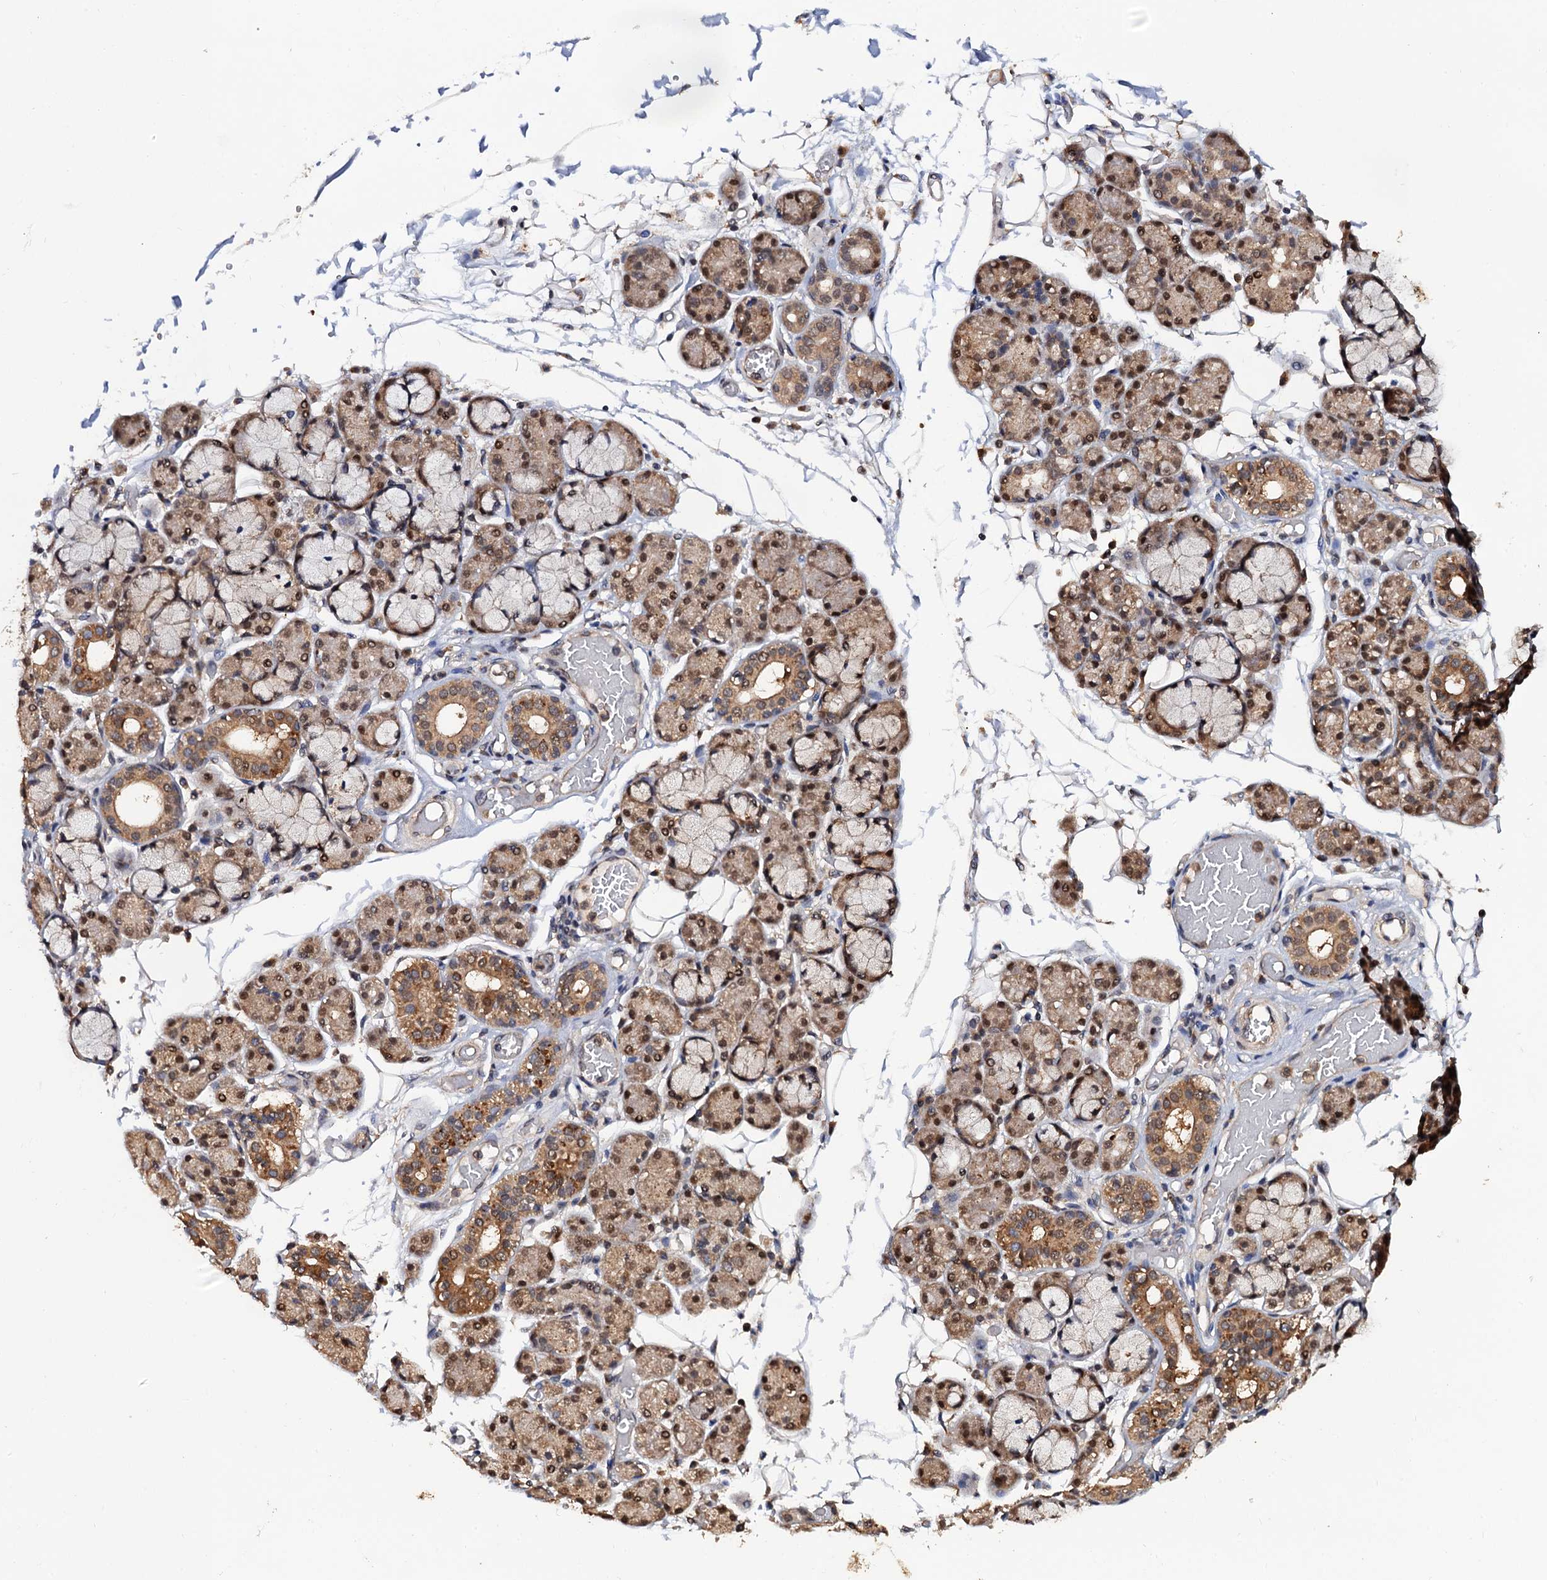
{"staining": {"intensity": "moderate", "quantity": ">75%", "location": "cytoplasmic/membranous,nuclear"}, "tissue": "salivary gland", "cell_type": "Glandular cells", "image_type": "normal", "snomed": [{"axis": "morphology", "description": "Normal tissue, NOS"}, {"axis": "topography", "description": "Salivary gland"}], "caption": "Benign salivary gland shows moderate cytoplasmic/membranous,nuclear positivity in approximately >75% of glandular cells, visualized by immunohistochemistry. The staining was performed using DAB to visualize the protein expression in brown, while the nuclei were stained in blue with hematoxylin (Magnification: 20x).", "gene": "MIER2", "patient": {"sex": "male", "age": 63}}